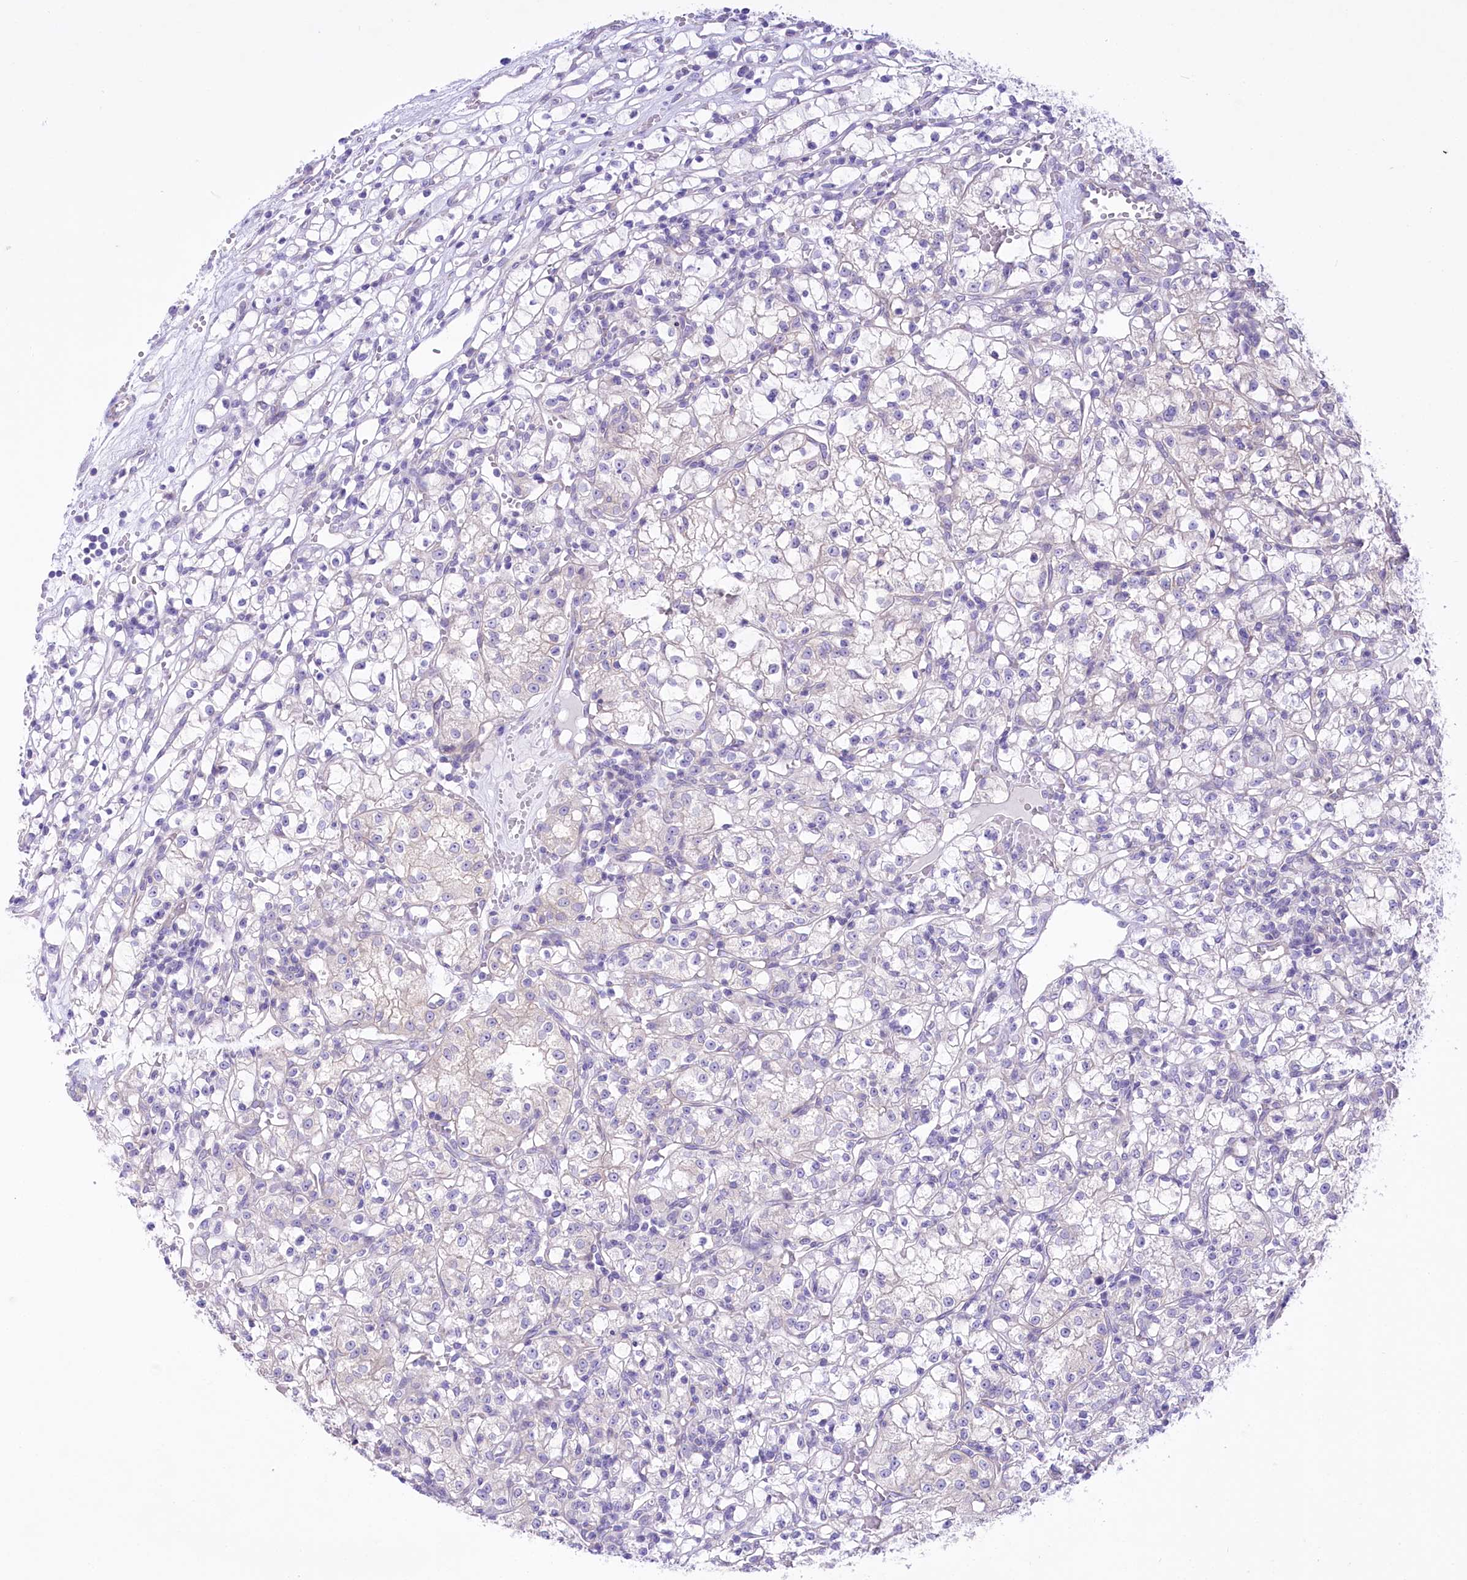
{"staining": {"intensity": "negative", "quantity": "none", "location": "none"}, "tissue": "renal cancer", "cell_type": "Tumor cells", "image_type": "cancer", "snomed": [{"axis": "morphology", "description": "Adenocarcinoma, NOS"}, {"axis": "topography", "description": "Kidney"}], "caption": "The image shows no significant positivity in tumor cells of renal adenocarcinoma. (Brightfield microscopy of DAB (3,3'-diaminobenzidine) immunohistochemistry (IHC) at high magnification).", "gene": "LRRC34", "patient": {"sex": "female", "age": 59}}